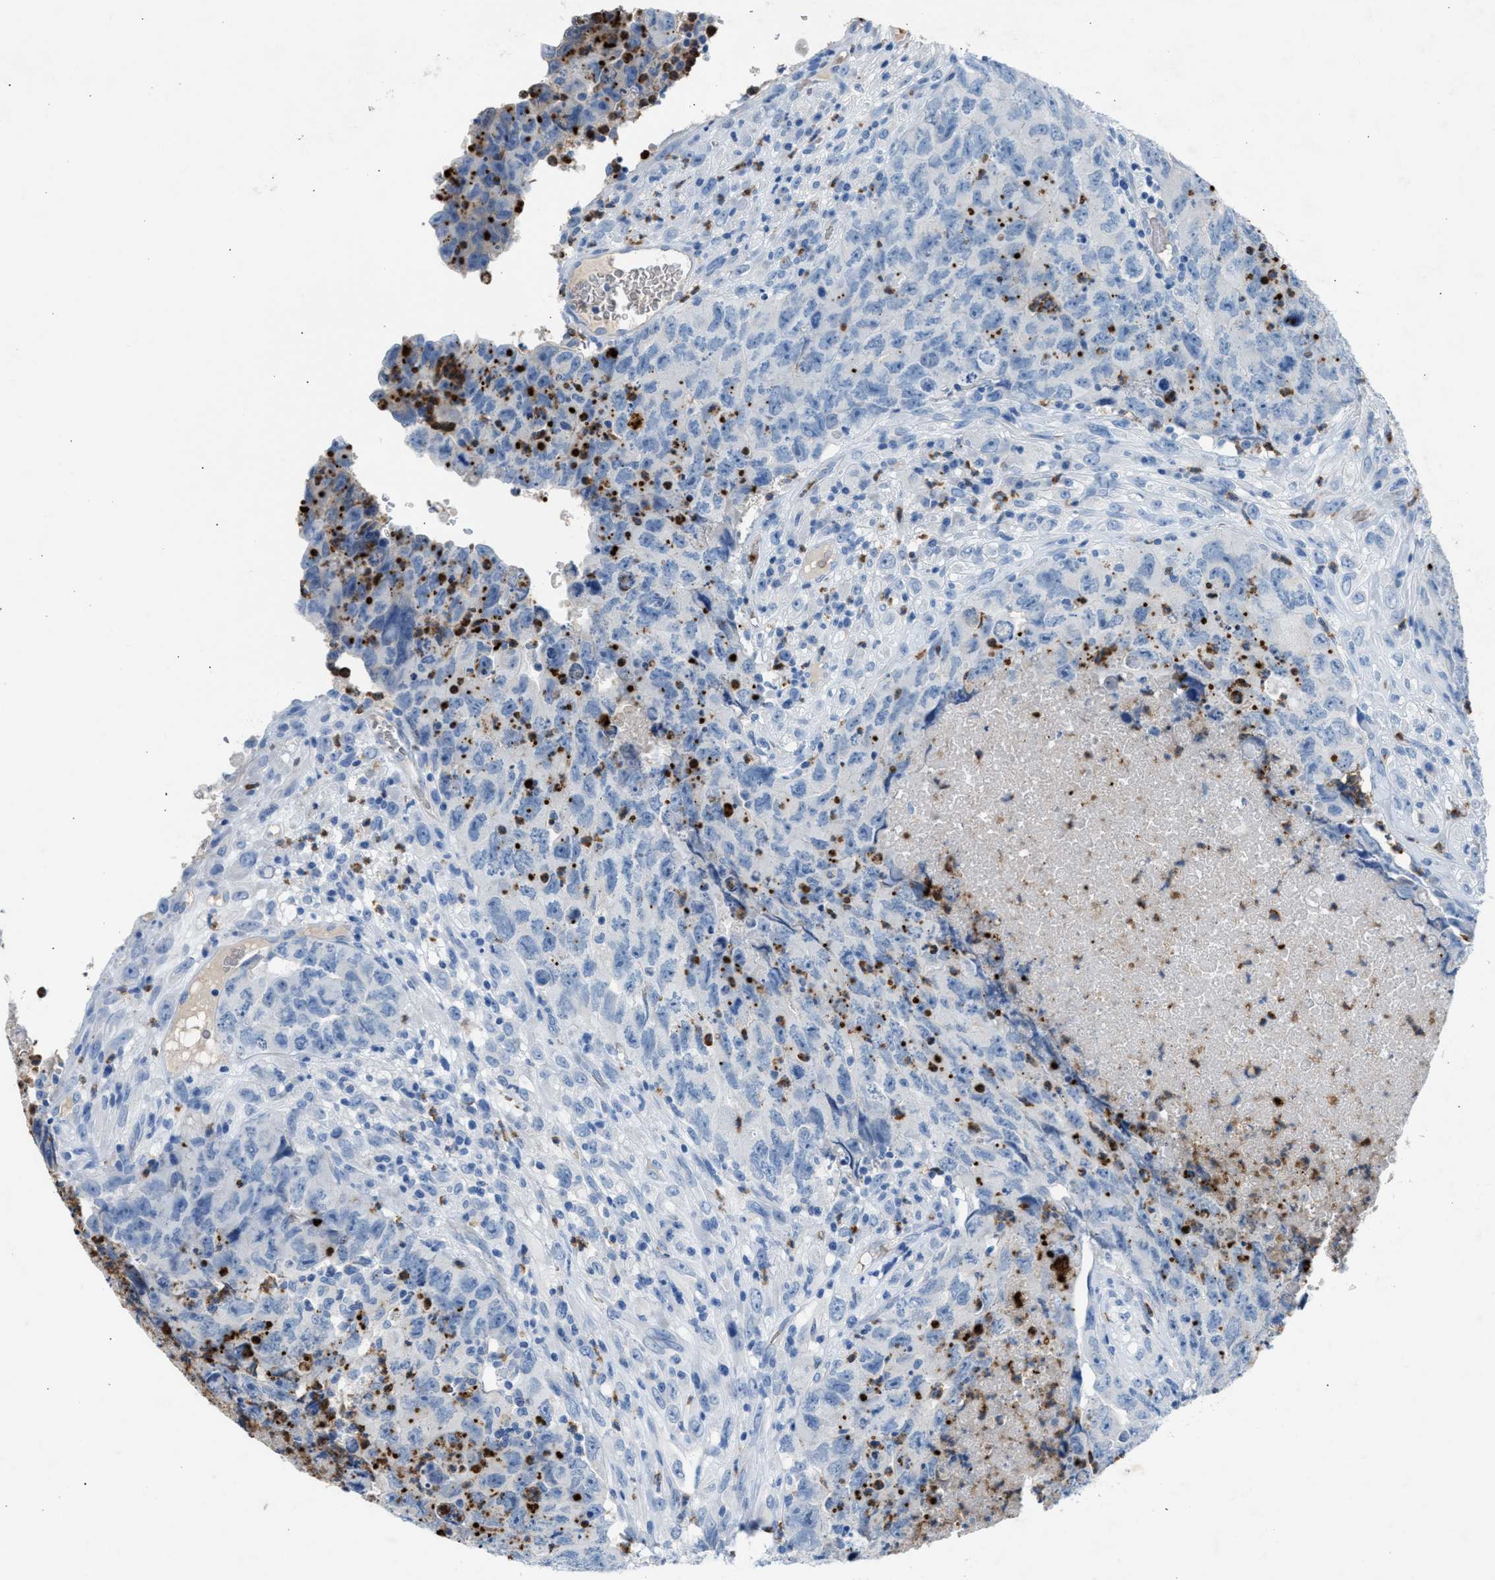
{"staining": {"intensity": "negative", "quantity": "none", "location": "none"}, "tissue": "testis cancer", "cell_type": "Tumor cells", "image_type": "cancer", "snomed": [{"axis": "morphology", "description": "Carcinoma, Embryonal, NOS"}, {"axis": "topography", "description": "Testis"}], "caption": "Testis embryonal carcinoma was stained to show a protein in brown. There is no significant expression in tumor cells.", "gene": "CFAP77", "patient": {"sex": "male", "age": 32}}